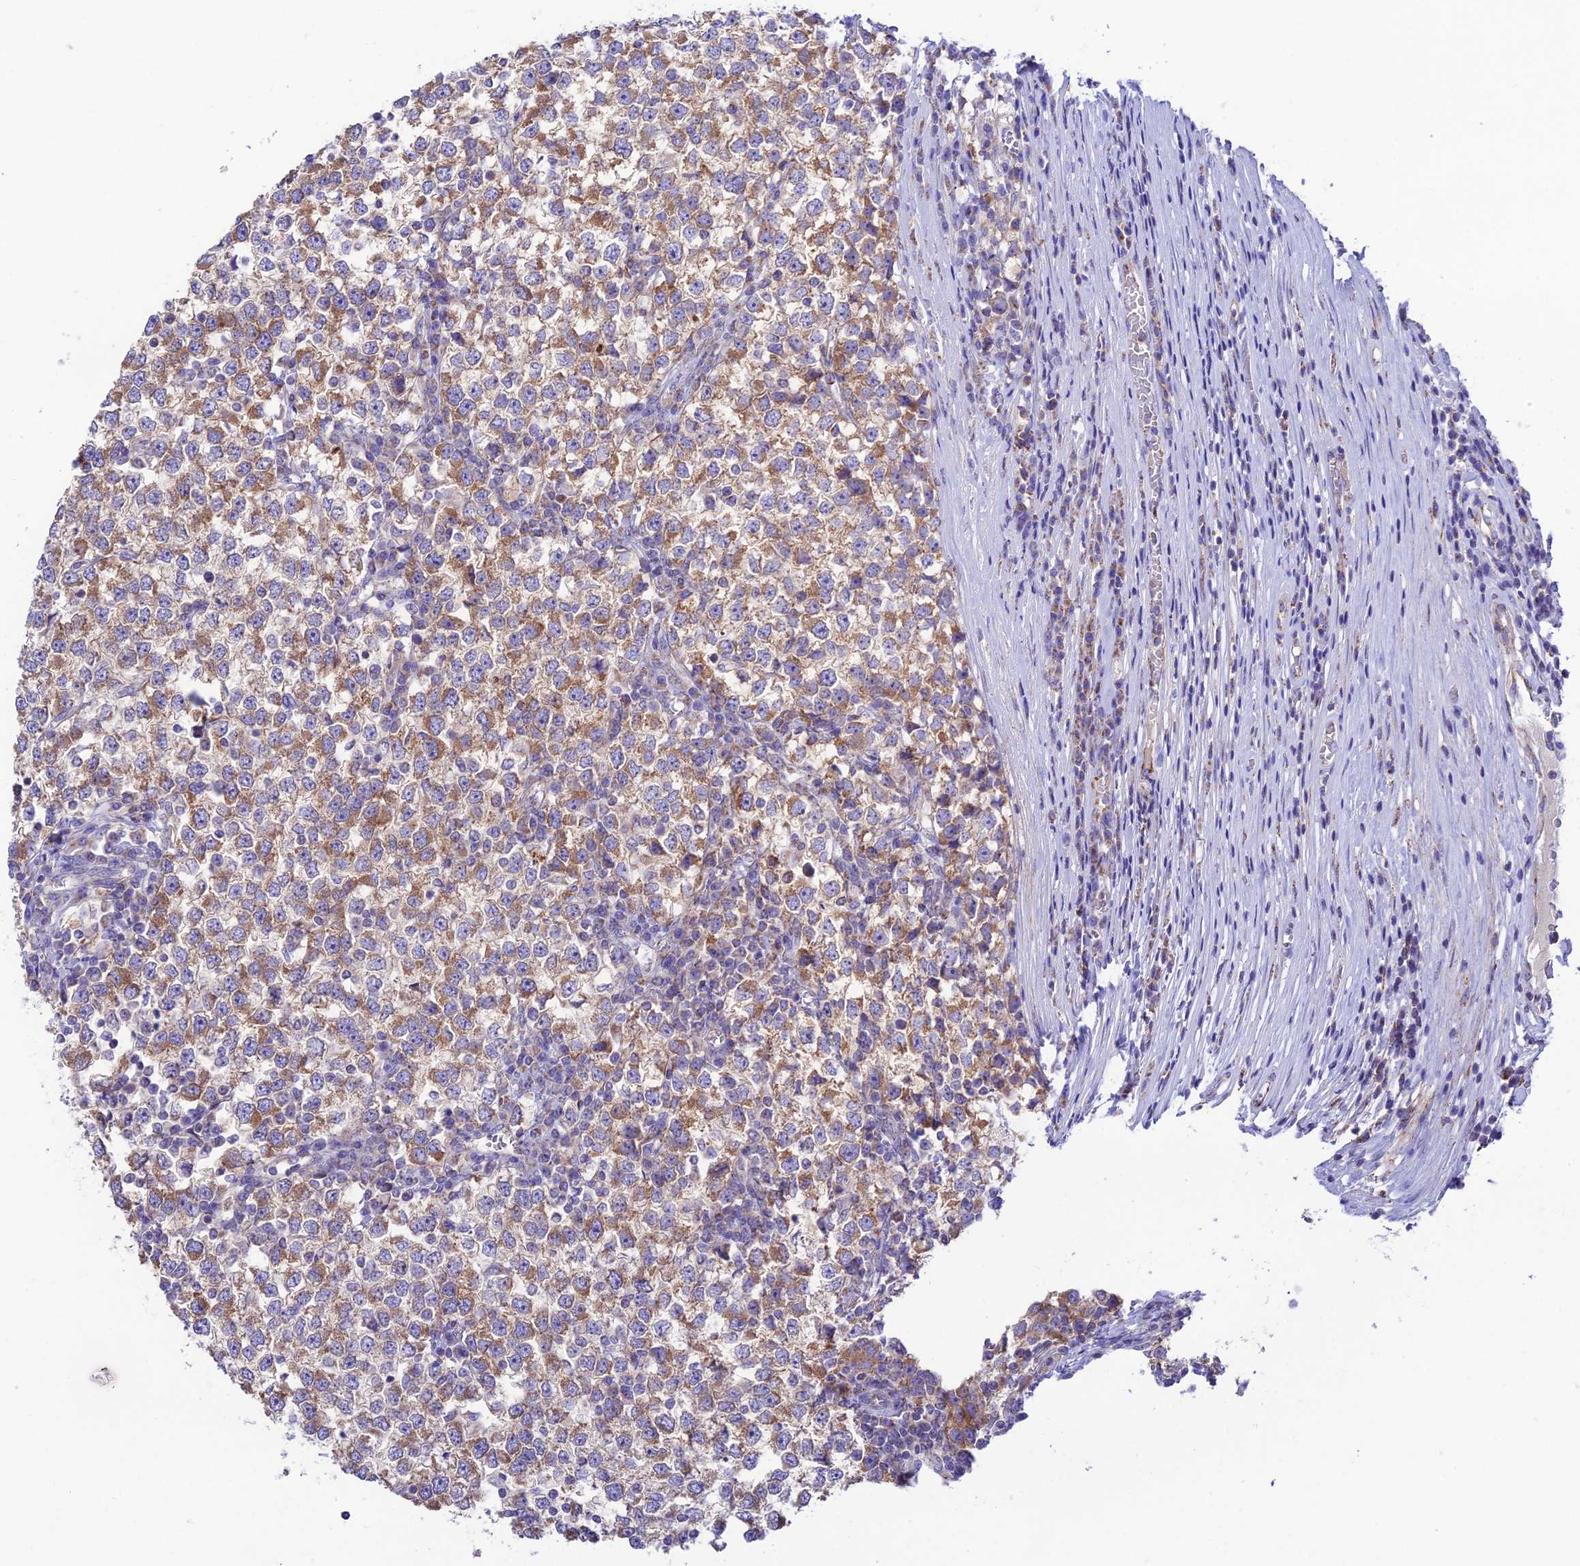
{"staining": {"intensity": "moderate", "quantity": ">75%", "location": "cytoplasmic/membranous"}, "tissue": "testis cancer", "cell_type": "Tumor cells", "image_type": "cancer", "snomed": [{"axis": "morphology", "description": "Seminoma, NOS"}, {"axis": "topography", "description": "Testis"}], "caption": "A histopathology image of testis cancer stained for a protein demonstrates moderate cytoplasmic/membranous brown staining in tumor cells.", "gene": "HSDL2", "patient": {"sex": "male", "age": 65}}